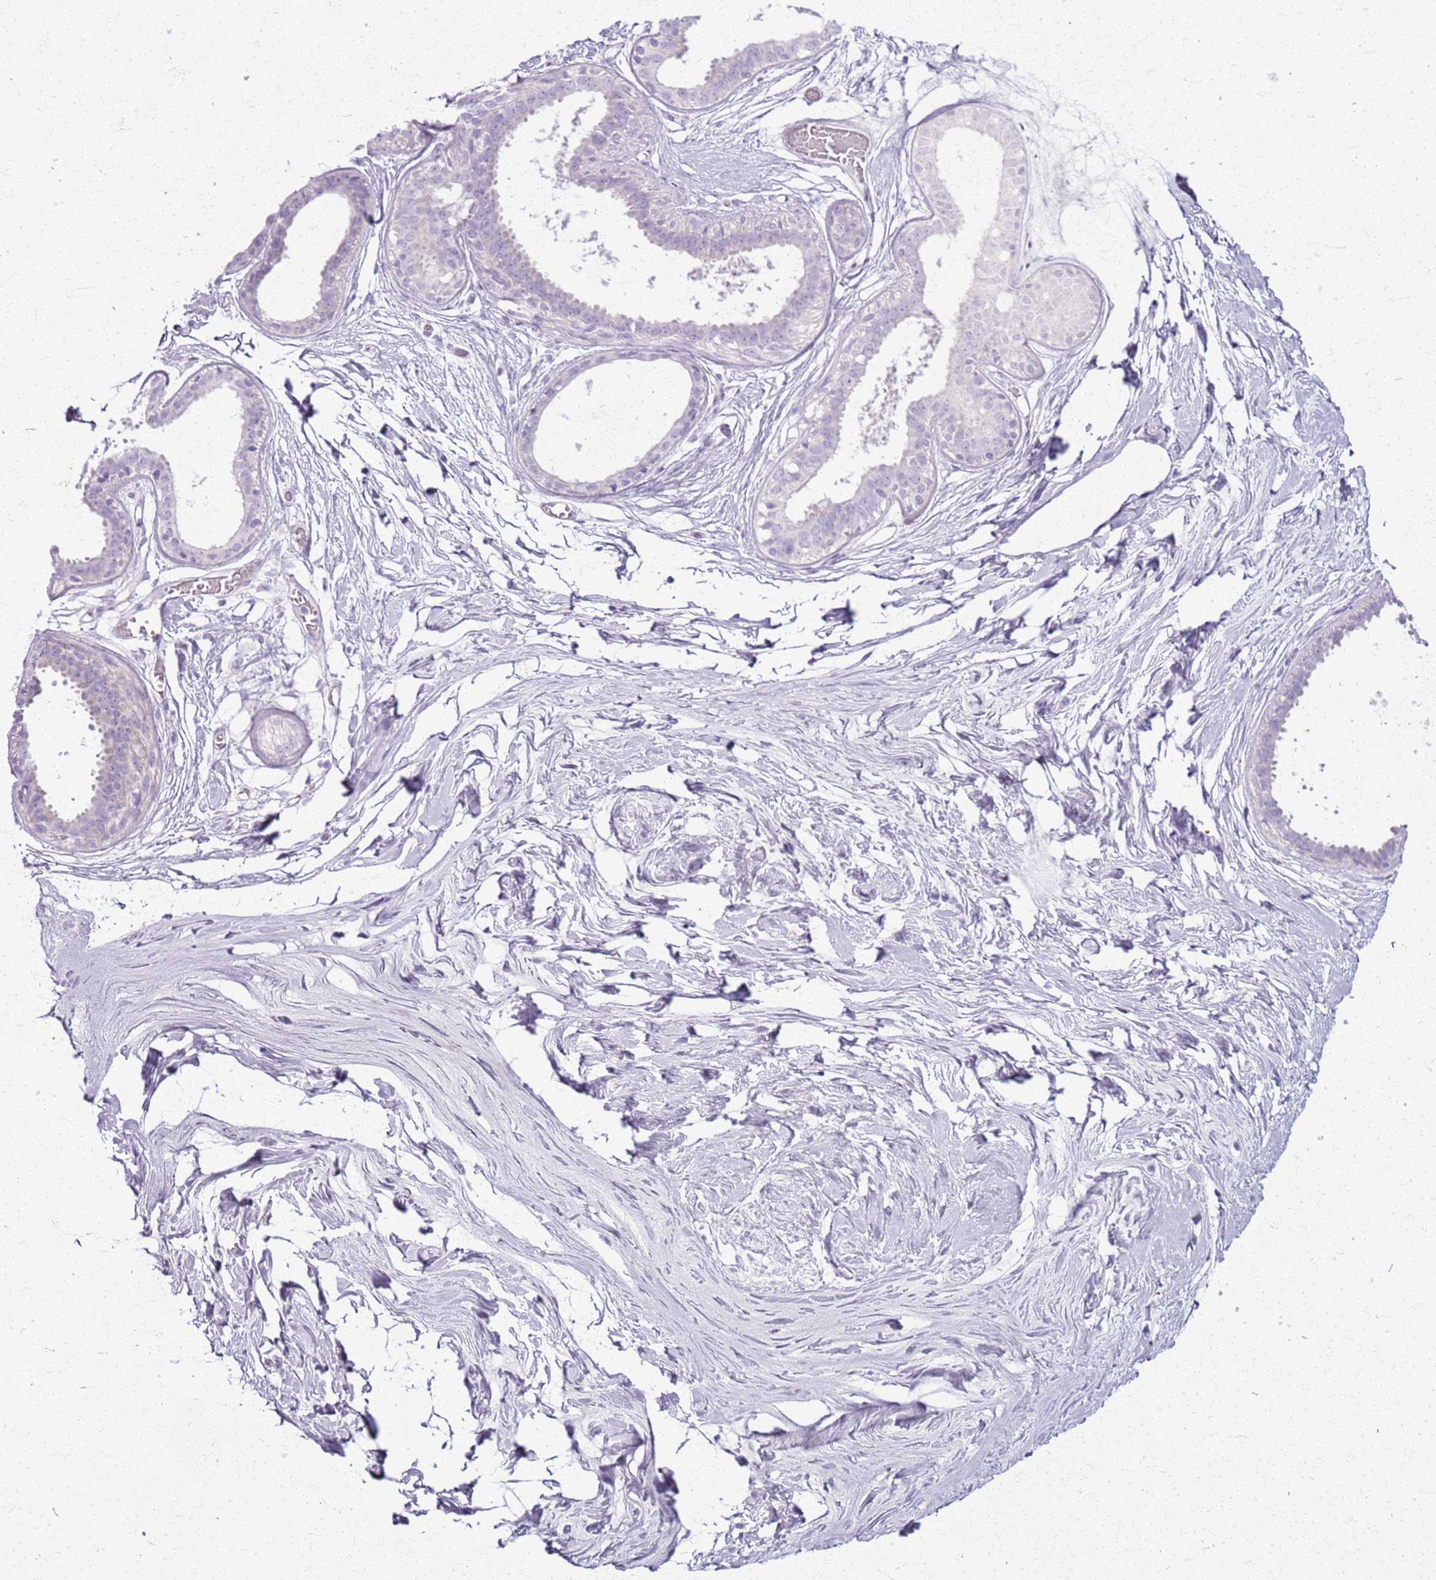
{"staining": {"intensity": "negative", "quantity": "none", "location": "none"}, "tissue": "breast", "cell_type": "Adipocytes", "image_type": "normal", "snomed": [{"axis": "morphology", "description": "Normal tissue, NOS"}, {"axis": "topography", "description": "Breast"}], "caption": "Image shows no protein positivity in adipocytes of unremarkable breast.", "gene": "CSRP3", "patient": {"sex": "female", "age": 45}}